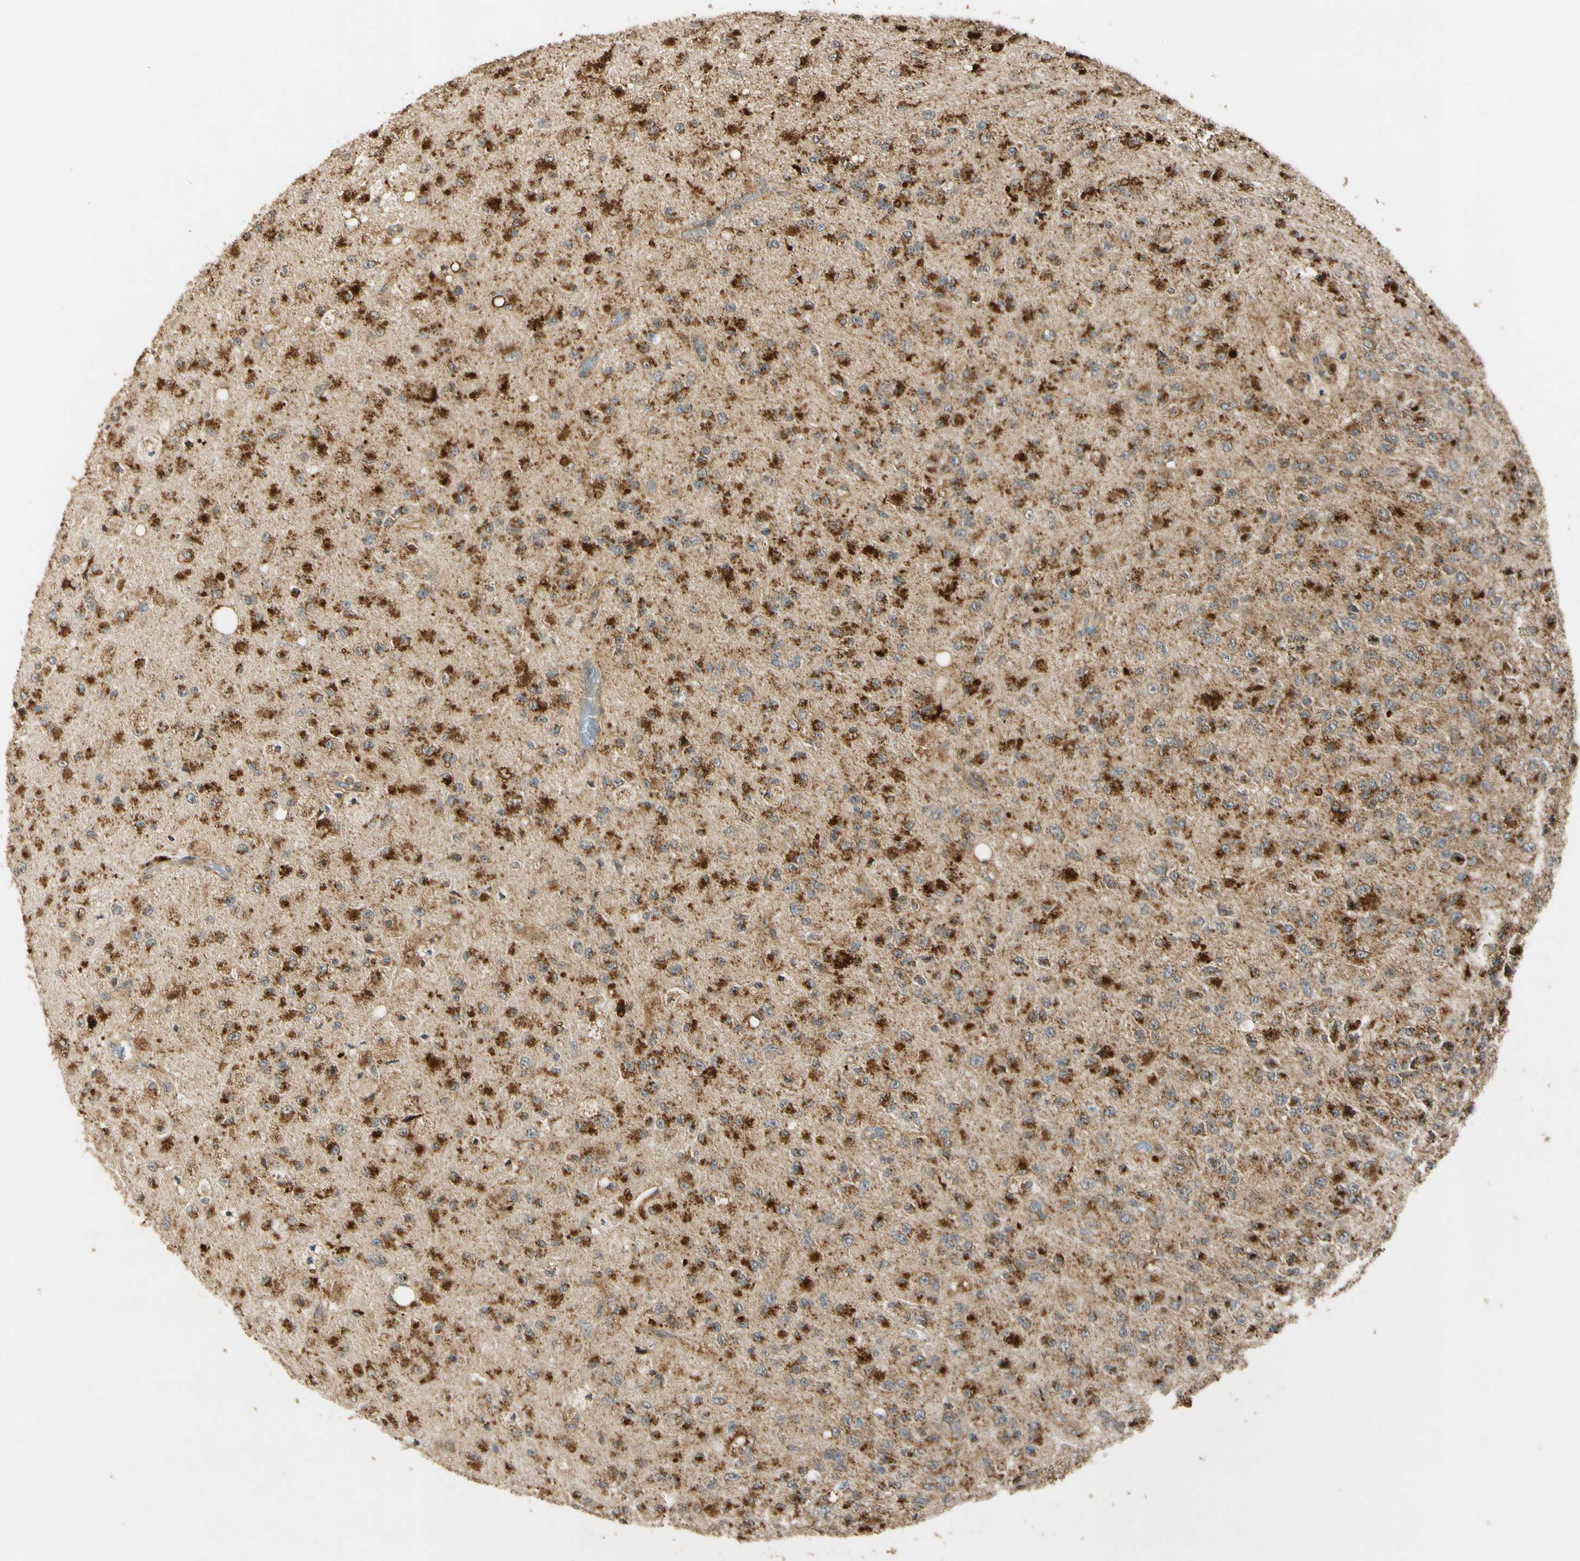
{"staining": {"intensity": "strong", "quantity": "25%-75%", "location": "cytoplasmic/membranous"}, "tissue": "glioma", "cell_type": "Tumor cells", "image_type": "cancer", "snomed": [{"axis": "morphology", "description": "Glioma, malignant, High grade"}, {"axis": "topography", "description": "pancreas cauda"}], "caption": "Immunohistochemistry (IHC) micrograph of neoplastic tissue: glioma stained using immunohistochemistry (IHC) shows high levels of strong protein expression localized specifically in the cytoplasmic/membranous of tumor cells, appearing as a cytoplasmic/membranous brown color.", "gene": "LAMTOR1", "patient": {"sex": "male", "age": 60}}